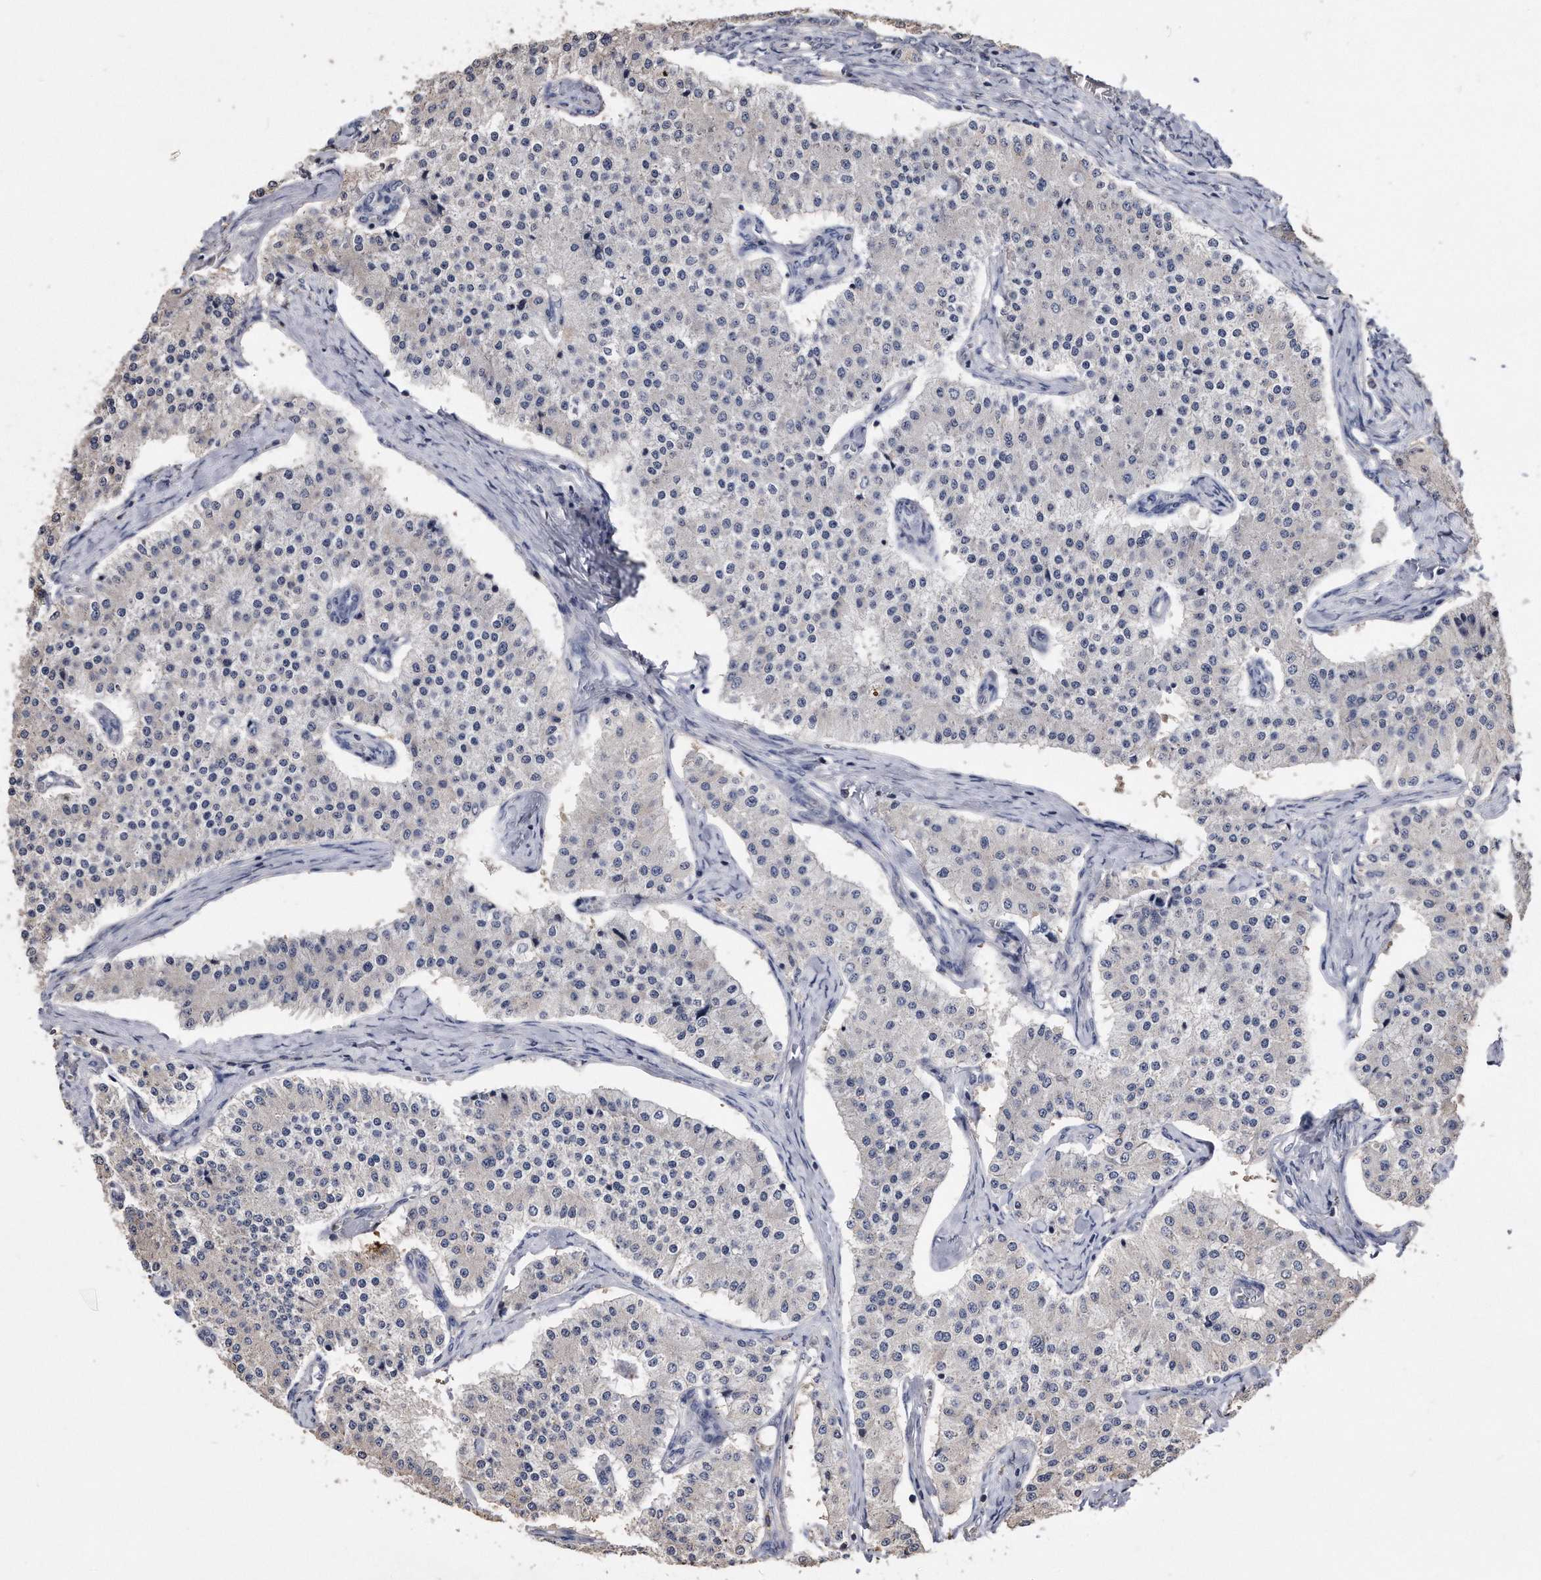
{"staining": {"intensity": "negative", "quantity": "none", "location": "none"}, "tissue": "carcinoid", "cell_type": "Tumor cells", "image_type": "cancer", "snomed": [{"axis": "morphology", "description": "Carcinoid, malignant, NOS"}, {"axis": "topography", "description": "Colon"}], "caption": "Tumor cells show no significant expression in carcinoid (malignant).", "gene": "IL20RA", "patient": {"sex": "female", "age": 52}}